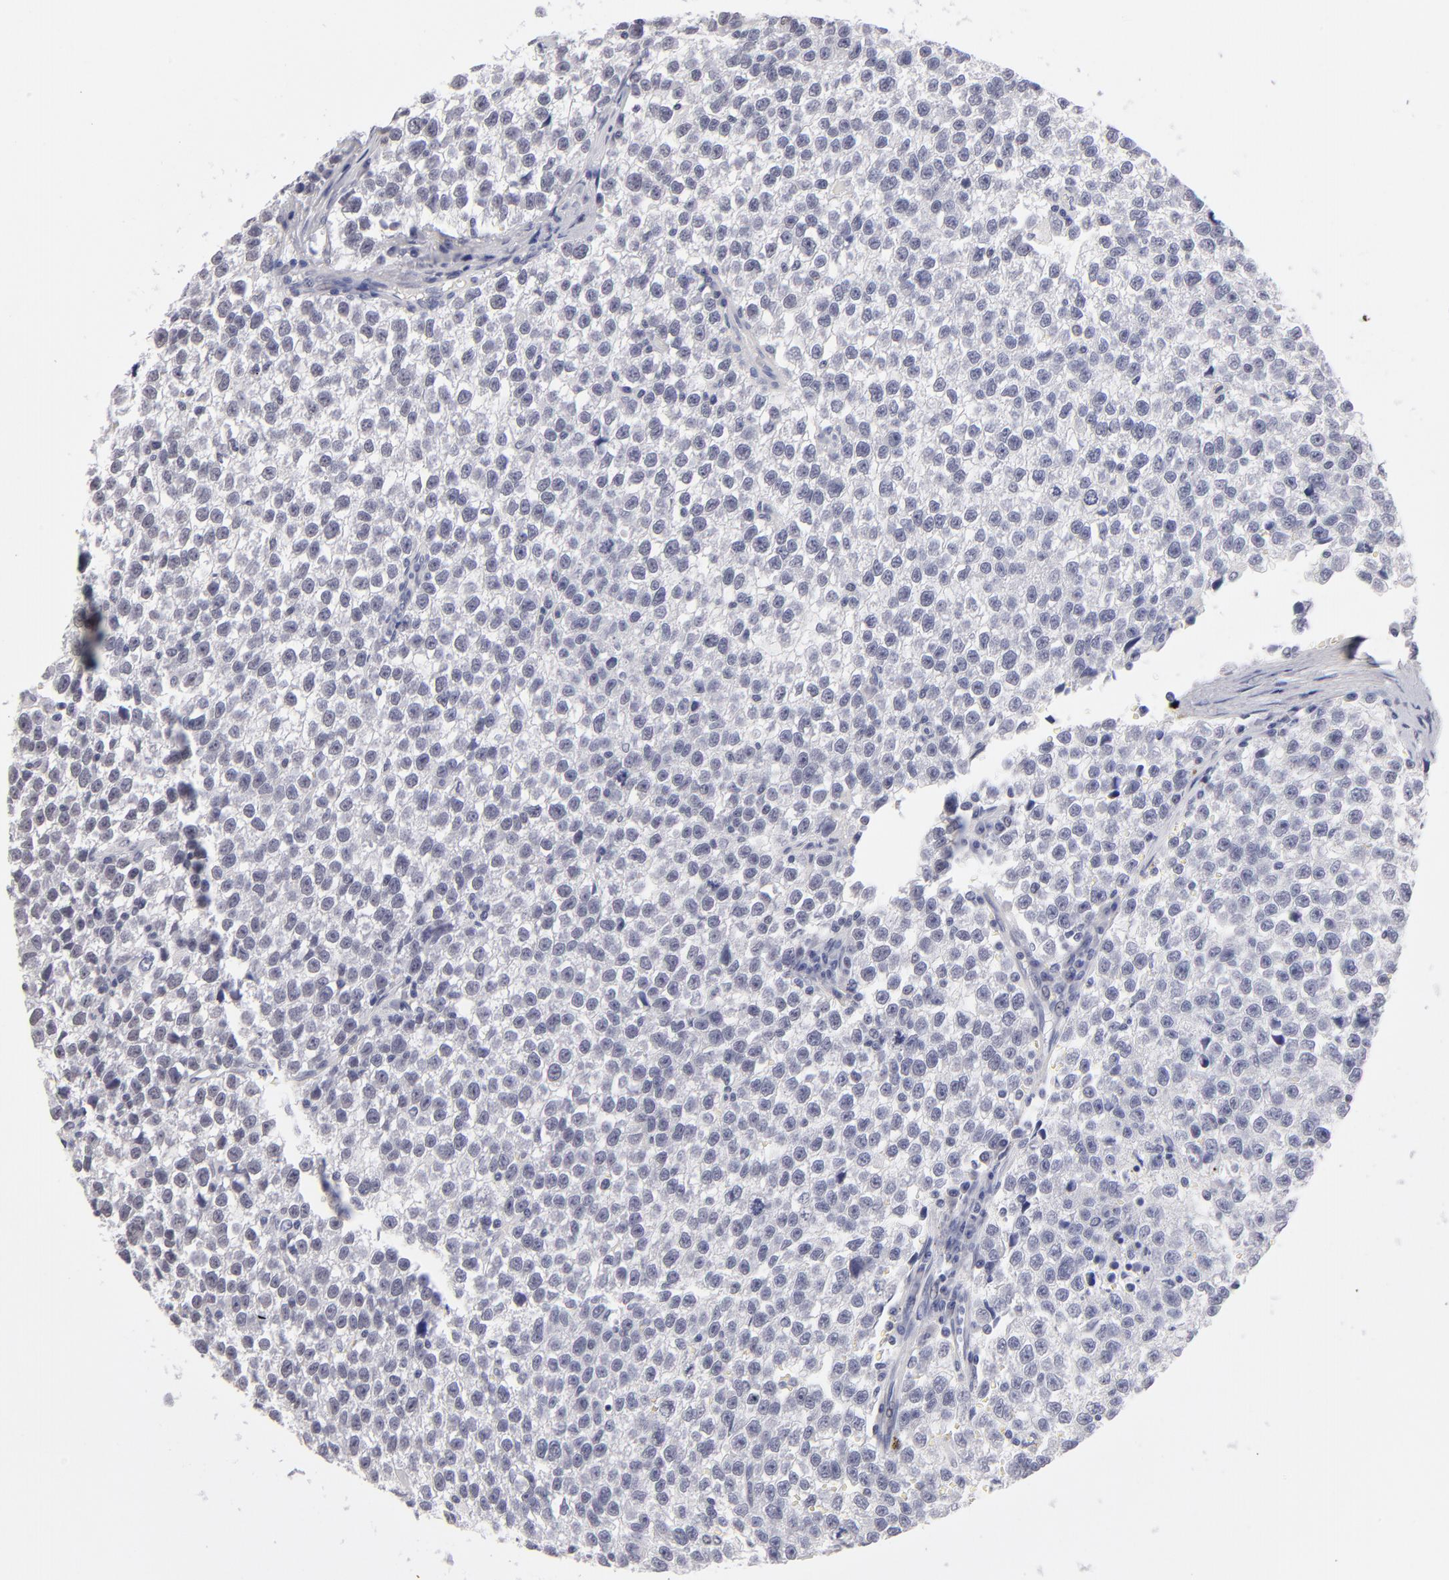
{"staining": {"intensity": "negative", "quantity": "none", "location": "none"}, "tissue": "testis cancer", "cell_type": "Tumor cells", "image_type": "cancer", "snomed": [{"axis": "morphology", "description": "Seminoma, NOS"}, {"axis": "topography", "description": "Testis"}], "caption": "A histopathology image of human testis cancer is negative for staining in tumor cells.", "gene": "TEX11", "patient": {"sex": "male", "age": 35}}